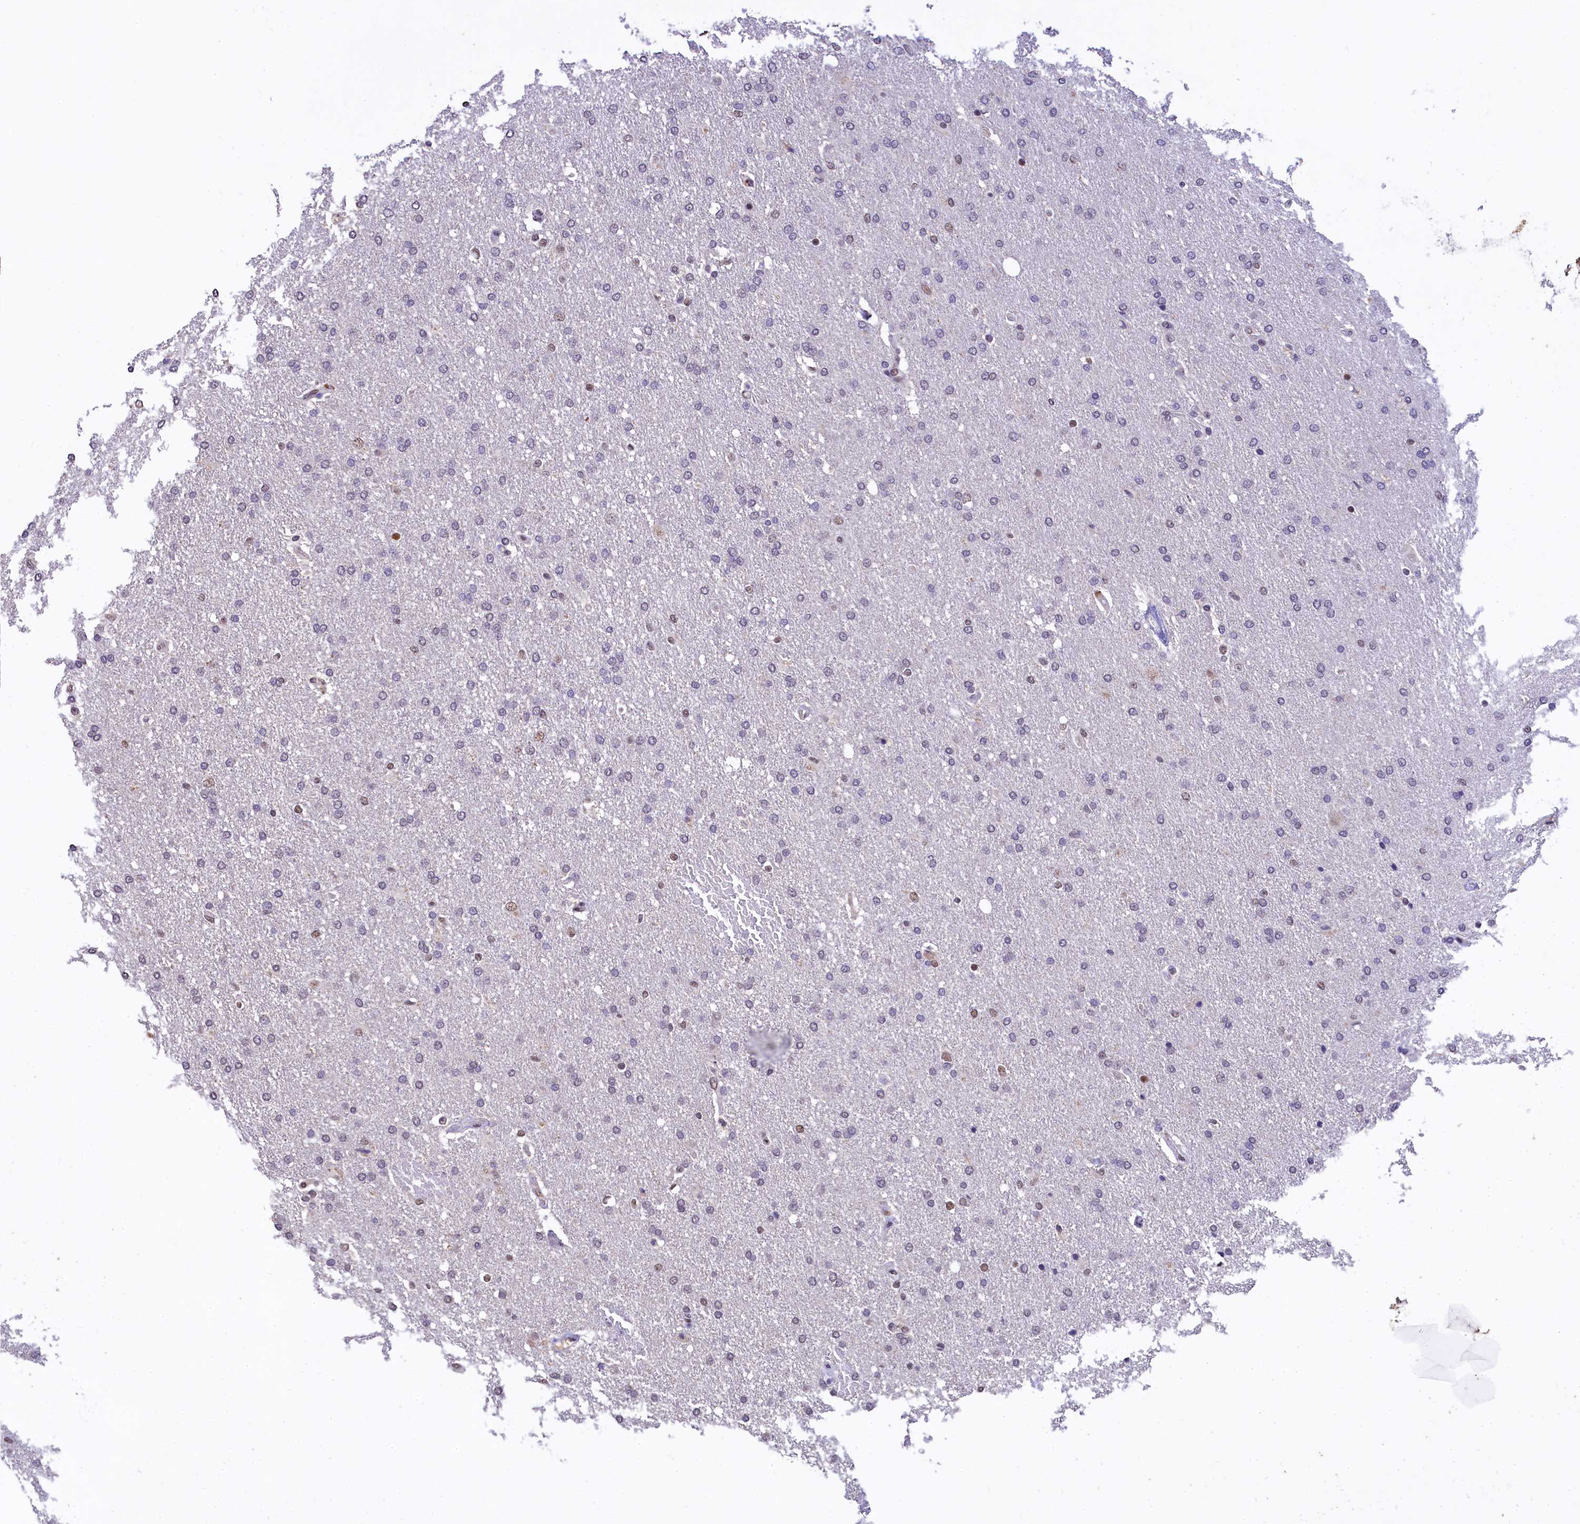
{"staining": {"intensity": "weak", "quantity": "<25%", "location": "nuclear"}, "tissue": "glioma", "cell_type": "Tumor cells", "image_type": "cancer", "snomed": [{"axis": "morphology", "description": "Glioma, malignant, High grade"}, {"axis": "topography", "description": "Brain"}], "caption": "This image is of glioma stained with IHC to label a protein in brown with the nuclei are counter-stained blue. There is no positivity in tumor cells. (Immunohistochemistry (ihc), brightfield microscopy, high magnification).", "gene": "HECTD4", "patient": {"sex": "male", "age": 72}}